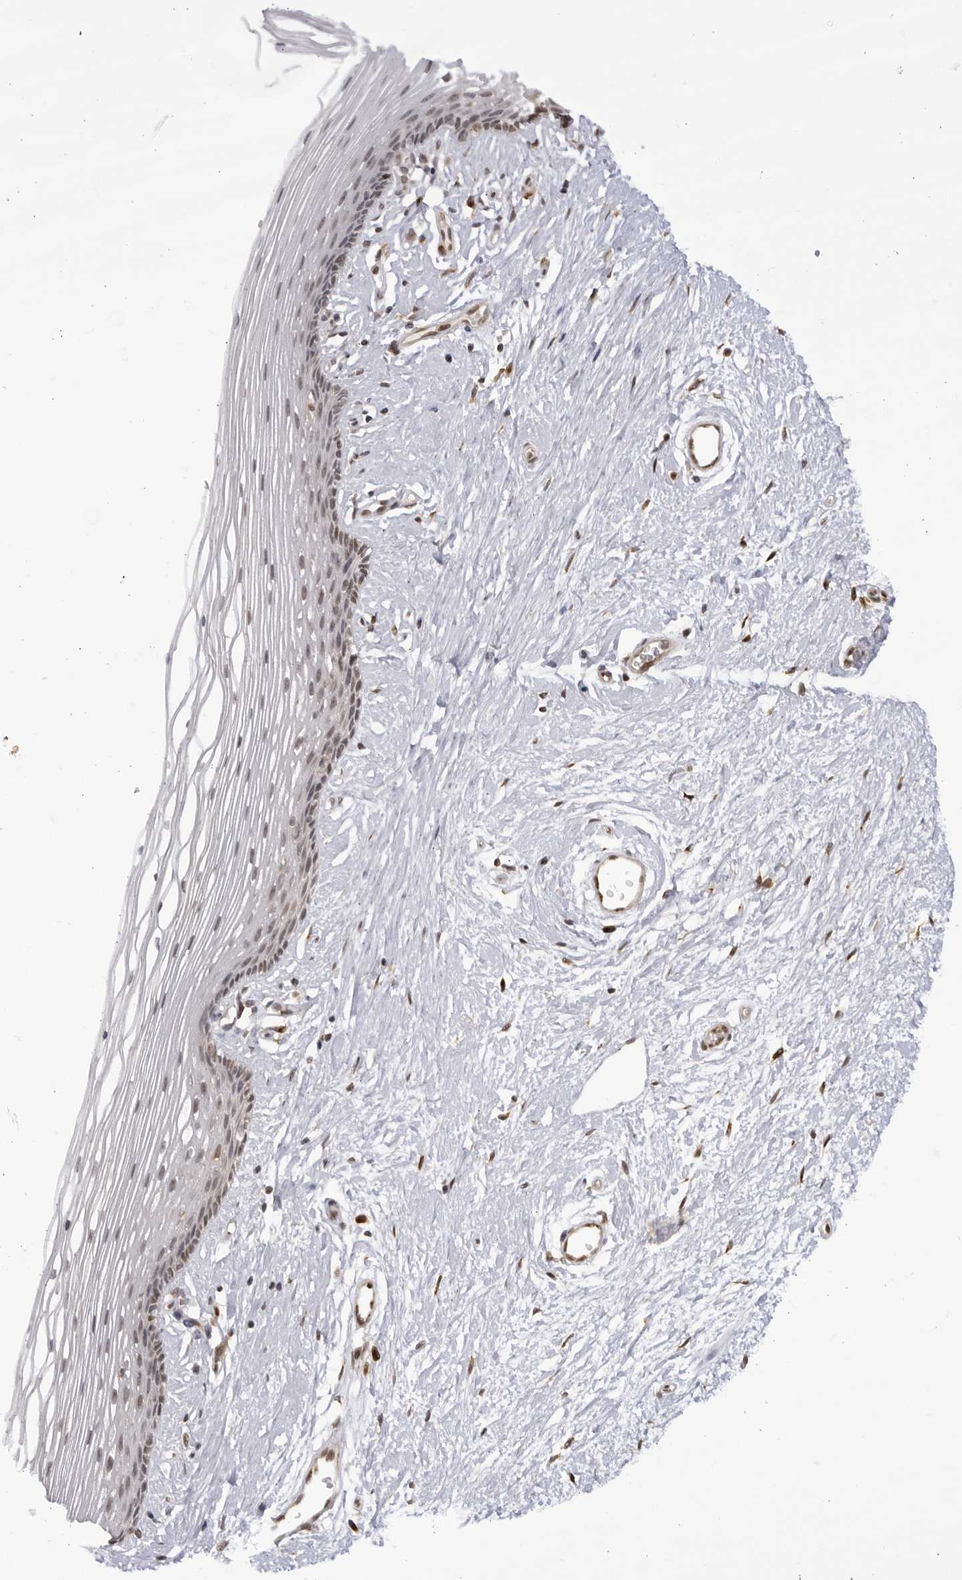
{"staining": {"intensity": "moderate", "quantity": "25%-75%", "location": "nuclear"}, "tissue": "vagina", "cell_type": "Squamous epithelial cells", "image_type": "normal", "snomed": [{"axis": "morphology", "description": "Normal tissue, NOS"}, {"axis": "topography", "description": "Vagina"}], "caption": "Immunohistochemical staining of normal human vagina shows 25%-75% levels of moderate nuclear protein positivity in about 25%-75% of squamous epithelial cells.", "gene": "RASGEF1C", "patient": {"sex": "female", "age": 46}}